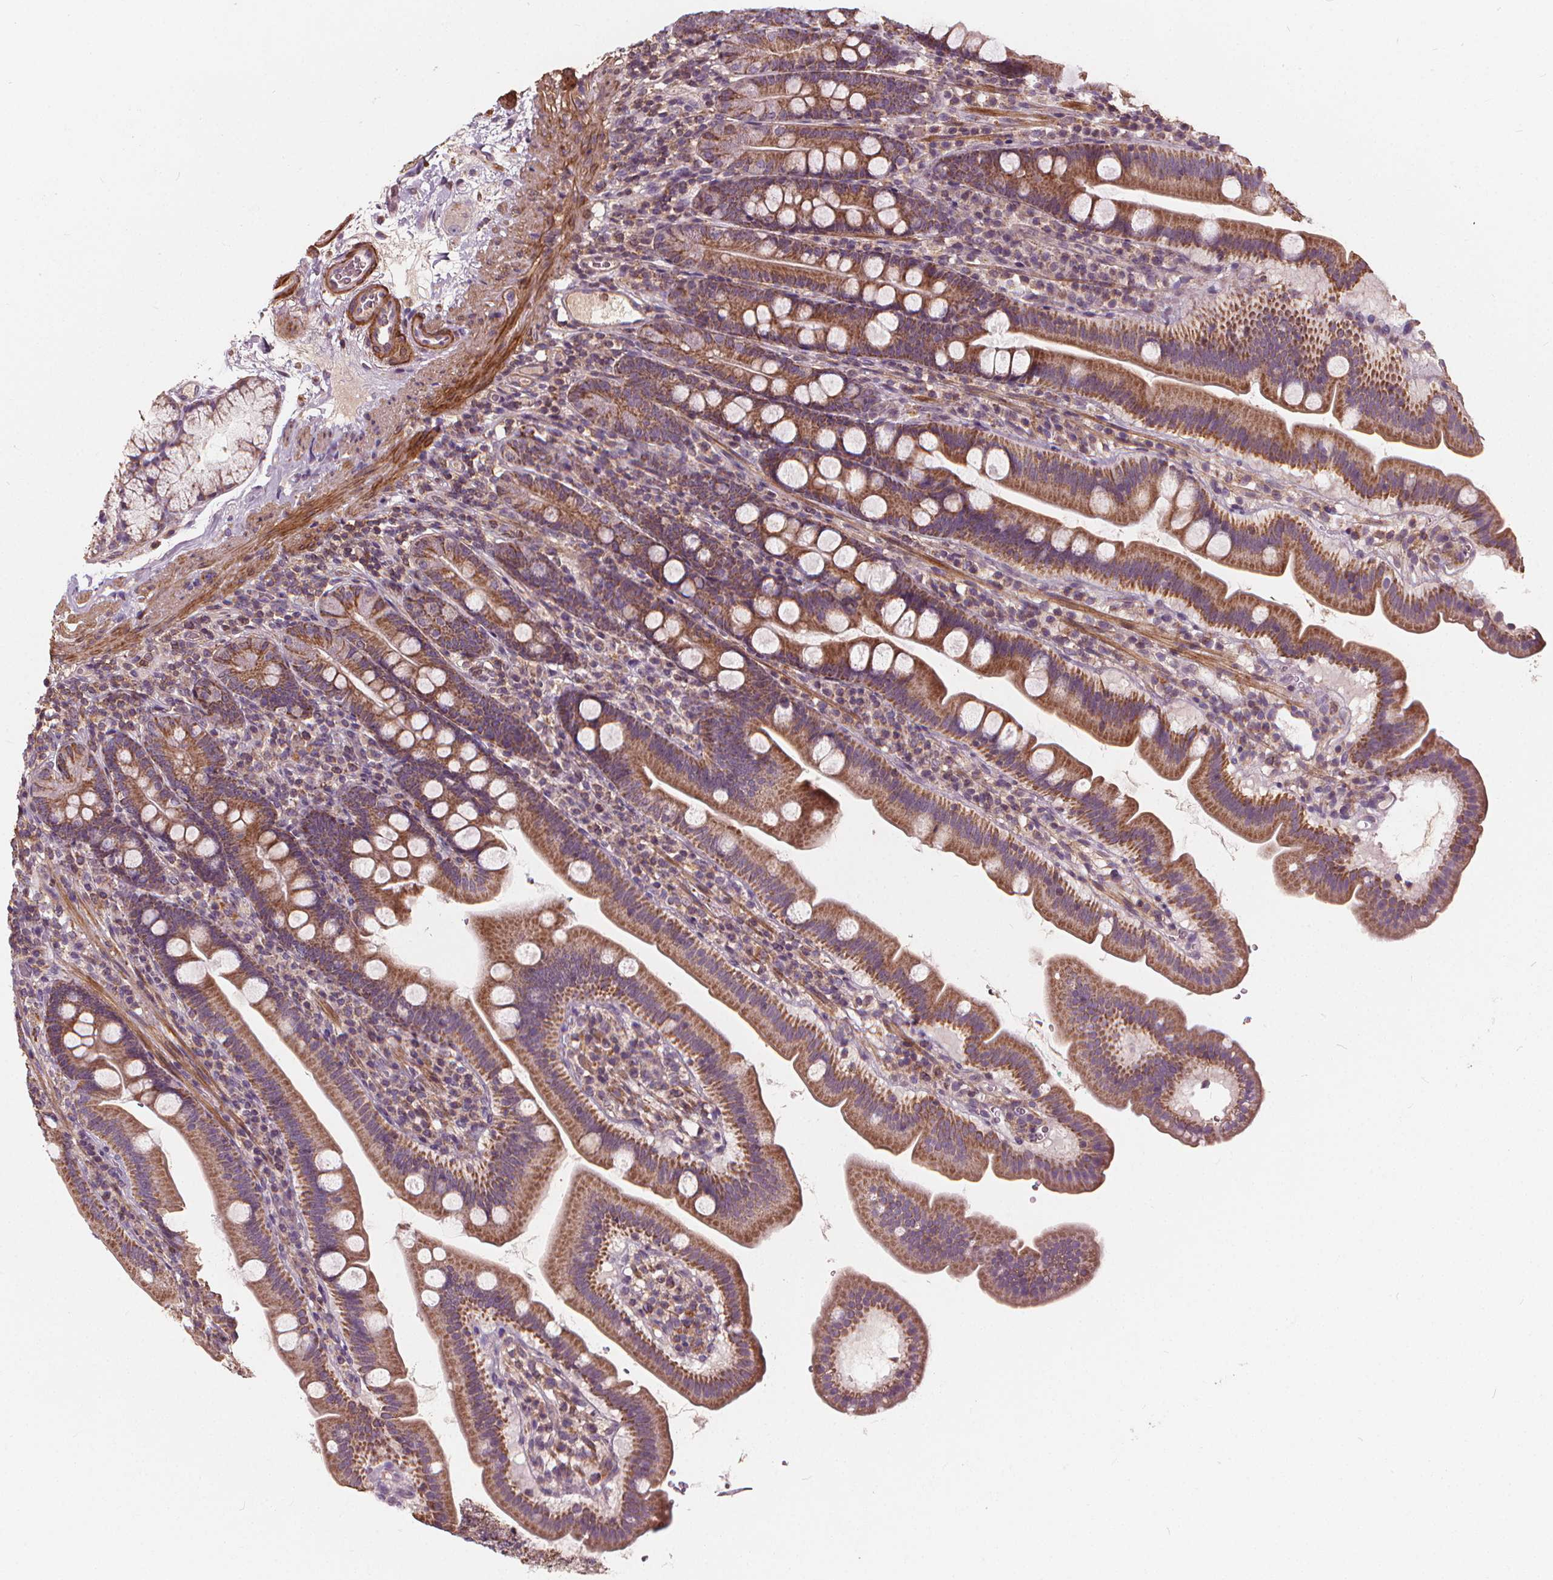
{"staining": {"intensity": "moderate", "quantity": ">75%", "location": "cytoplasmic/membranous"}, "tissue": "duodenum", "cell_type": "Glandular cells", "image_type": "normal", "snomed": [{"axis": "morphology", "description": "Normal tissue, NOS"}, {"axis": "topography", "description": "Duodenum"}], "caption": "Protein positivity by immunohistochemistry (IHC) demonstrates moderate cytoplasmic/membranous expression in about >75% of glandular cells in normal duodenum.", "gene": "ORAI2", "patient": {"sex": "female", "age": 67}}